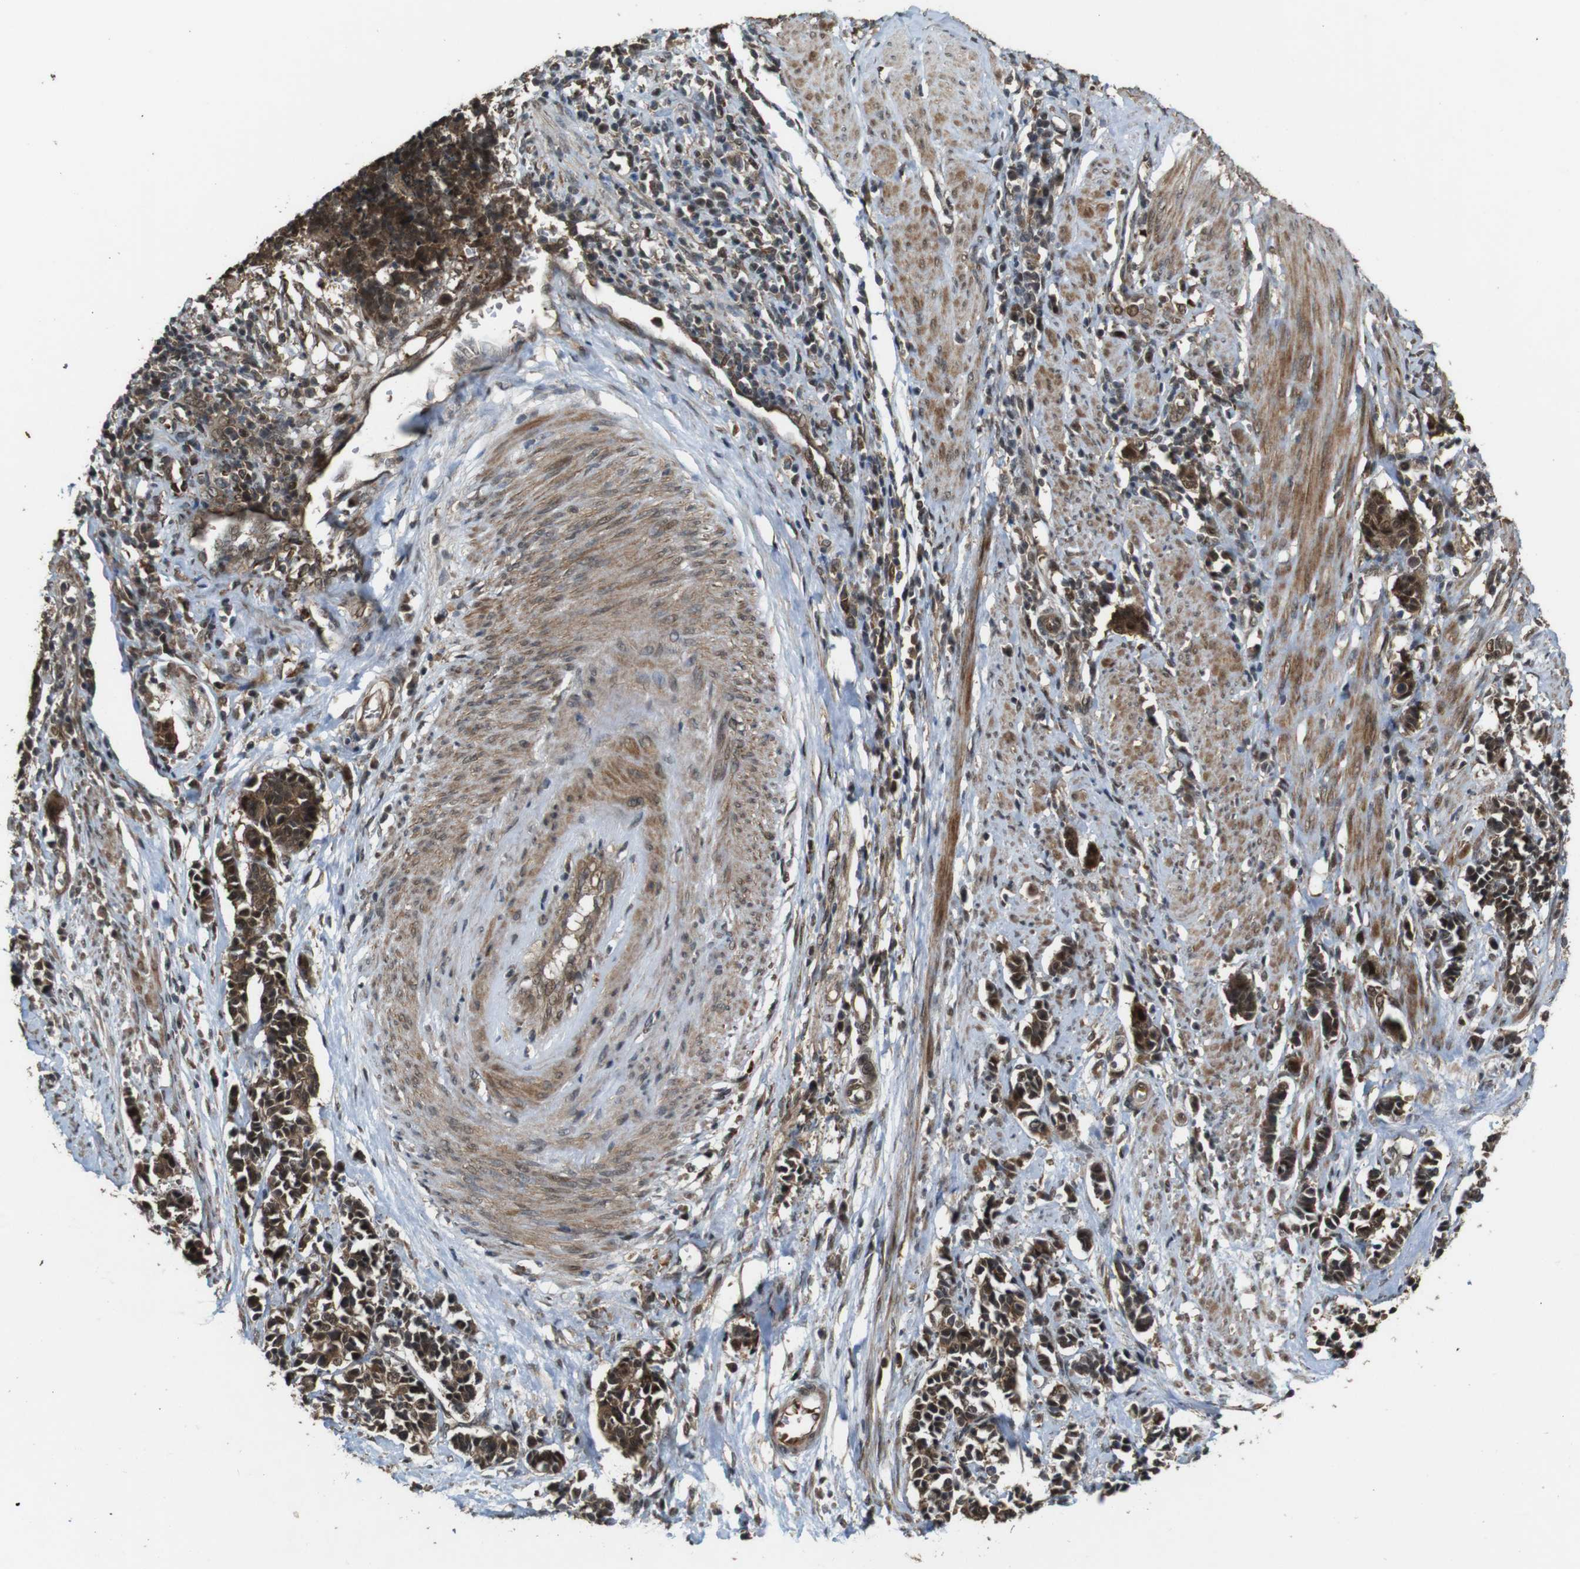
{"staining": {"intensity": "strong", "quantity": ">75%", "location": "cytoplasmic/membranous,nuclear"}, "tissue": "cervical cancer", "cell_type": "Tumor cells", "image_type": "cancer", "snomed": [{"axis": "morphology", "description": "Normal tissue, NOS"}, {"axis": "morphology", "description": "Squamous cell carcinoma, NOS"}, {"axis": "topography", "description": "Cervix"}], "caption": "This is an image of immunohistochemistry (IHC) staining of cervical squamous cell carcinoma, which shows strong staining in the cytoplasmic/membranous and nuclear of tumor cells.", "gene": "CDC34", "patient": {"sex": "female", "age": 35}}